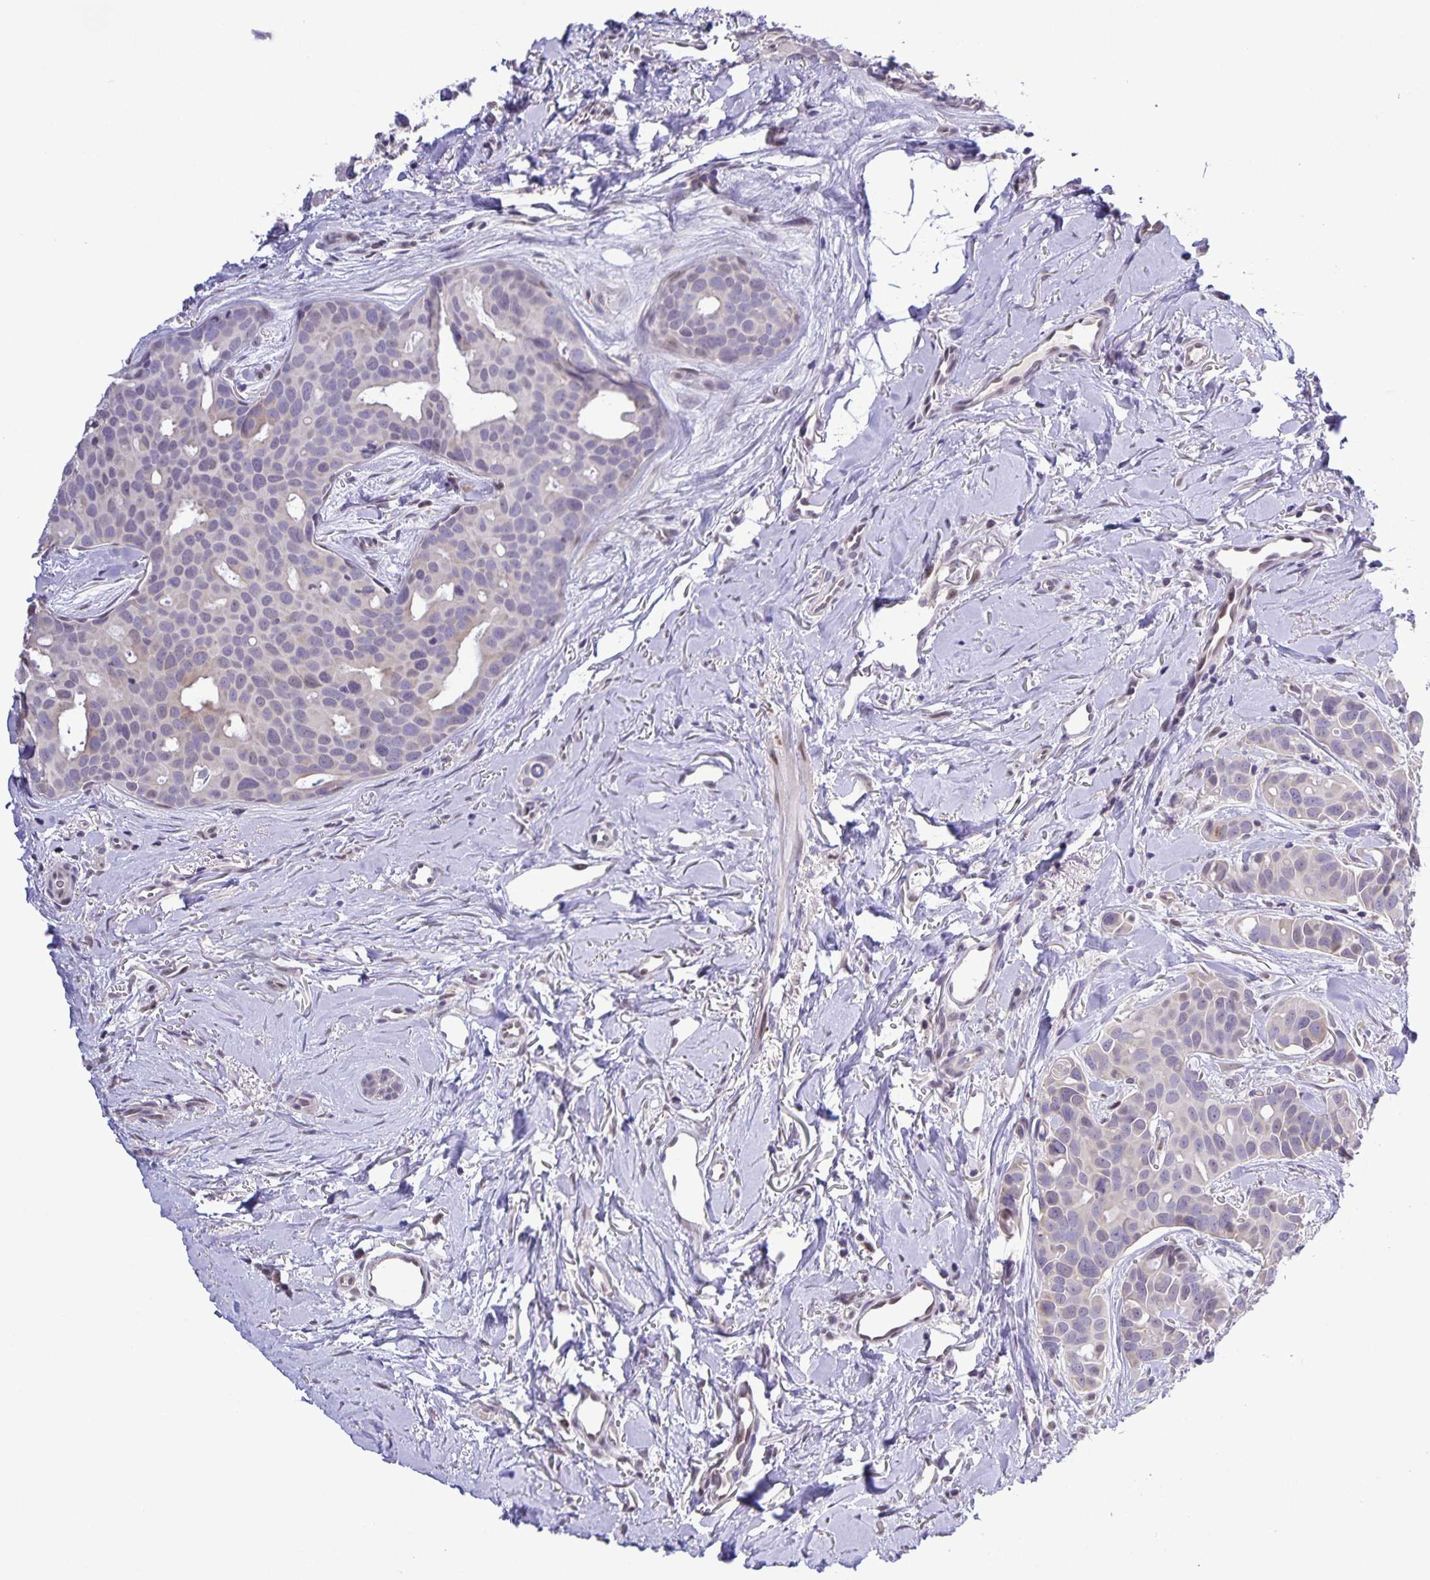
{"staining": {"intensity": "negative", "quantity": "none", "location": "none"}, "tissue": "breast cancer", "cell_type": "Tumor cells", "image_type": "cancer", "snomed": [{"axis": "morphology", "description": "Duct carcinoma"}, {"axis": "topography", "description": "Breast"}], "caption": "Tumor cells are negative for protein expression in human breast invasive ductal carcinoma.", "gene": "ONECUT2", "patient": {"sex": "female", "age": 54}}